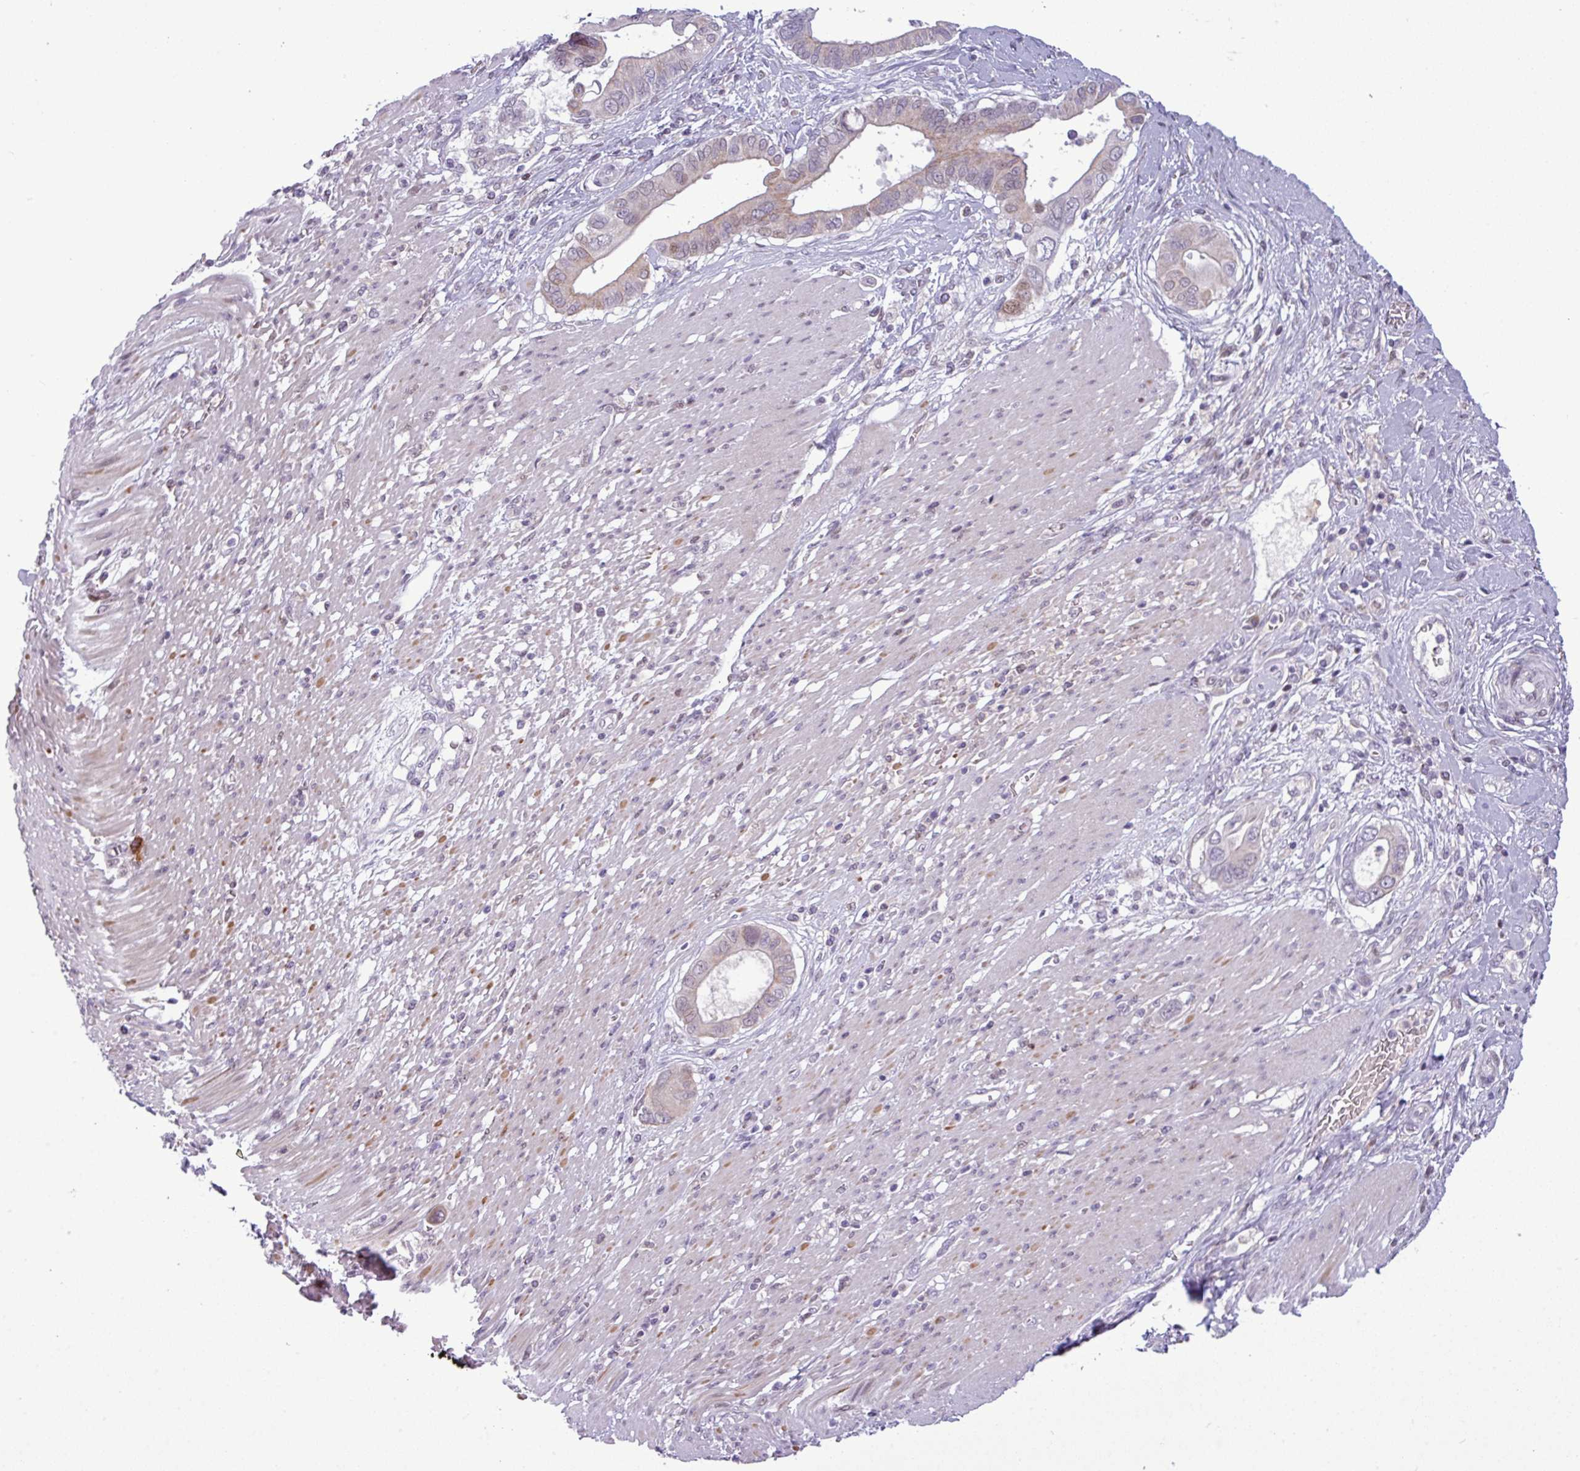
{"staining": {"intensity": "weak", "quantity": "<25%", "location": "nuclear"}, "tissue": "pancreatic cancer", "cell_type": "Tumor cells", "image_type": "cancer", "snomed": [{"axis": "morphology", "description": "Adenocarcinoma, NOS"}, {"axis": "topography", "description": "Pancreas"}], "caption": "DAB immunohistochemical staining of pancreatic cancer reveals no significant positivity in tumor cells.", "gene": "SLC66A2", "patient": {"sex": "male", "age": 68}}